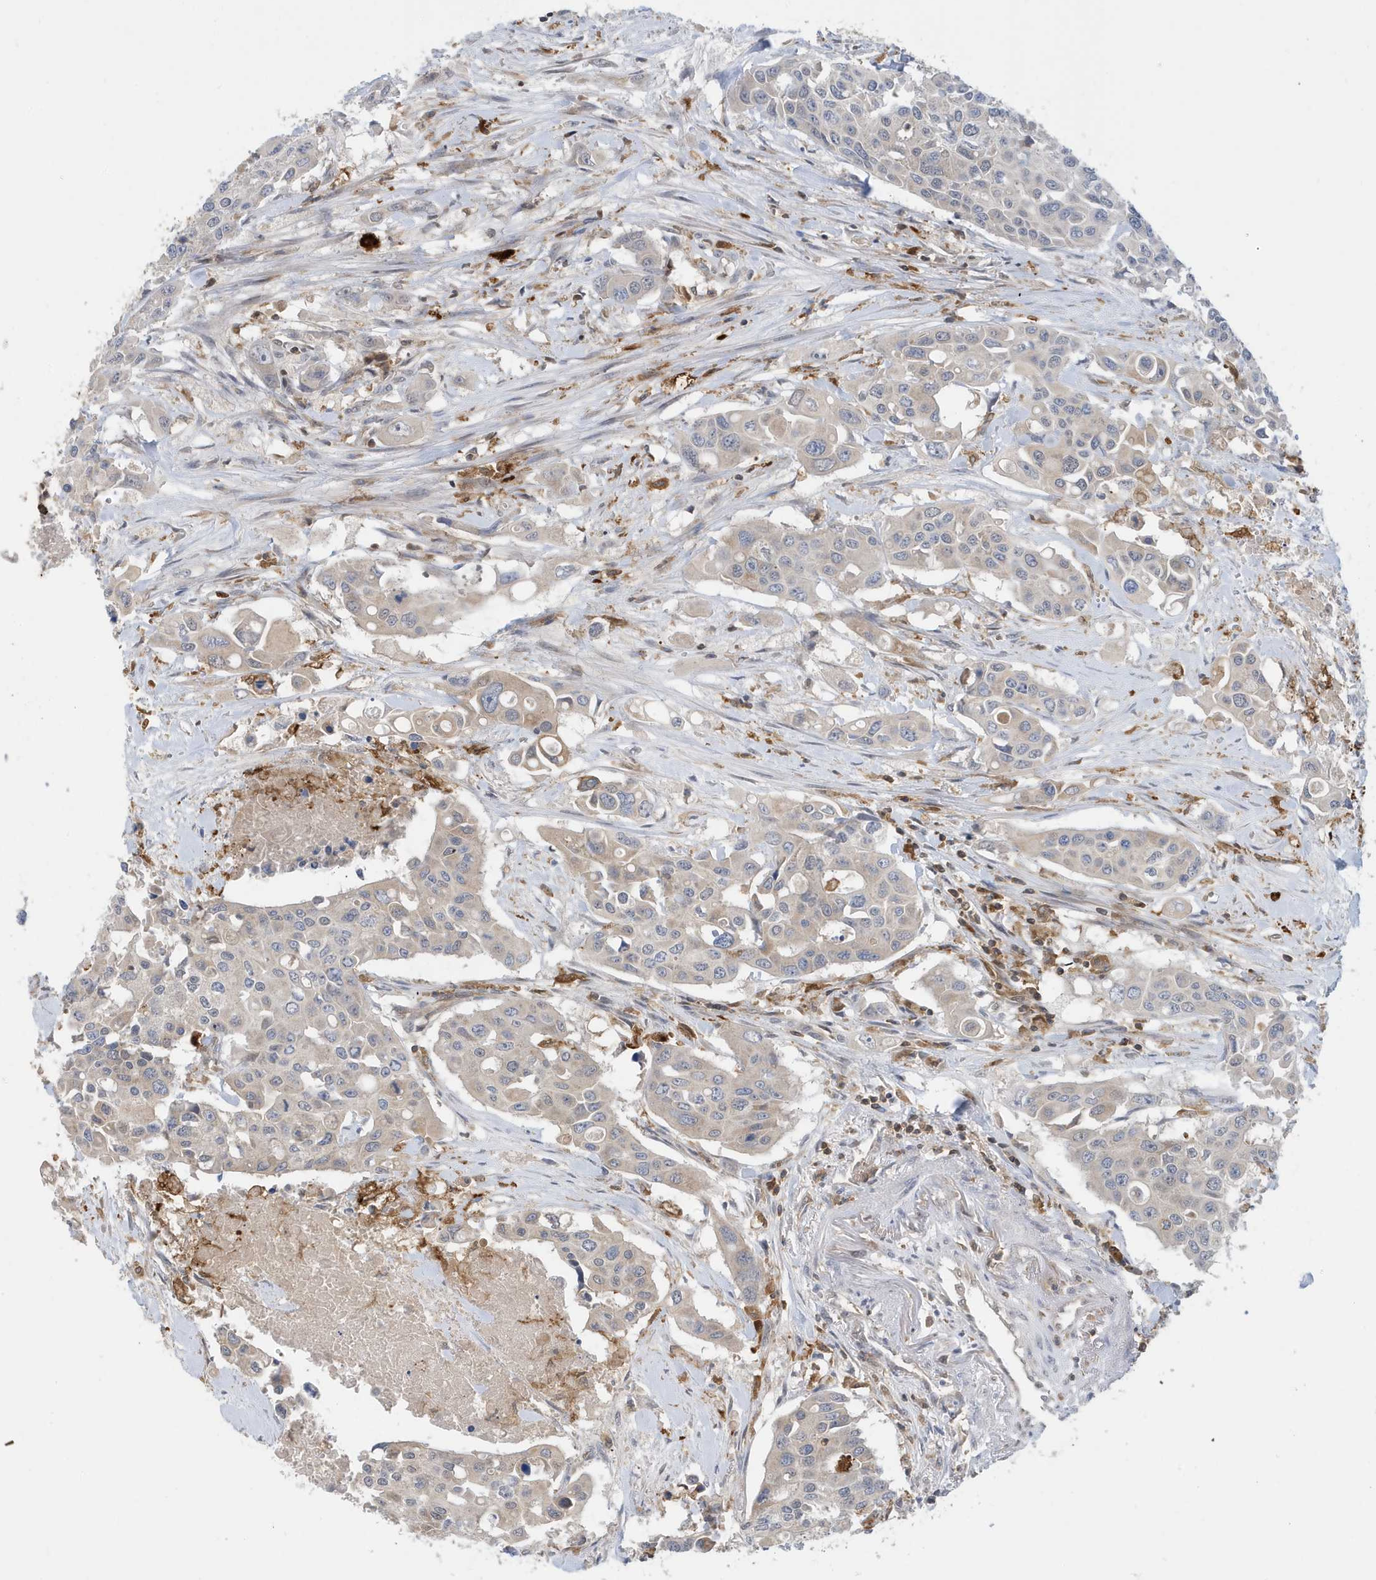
{"staining": {"intensity": "negative", "quantity": "none", "location": "none"}, "tissue": "colorectal cancer", "cell_type": "Tumor cells", "image_type": "cancer", "snomed": [{"axis": "morphology", "description": "Adenocarcinoma, NOS"}, {"axis": "topography", "description": "Colon"}], "caption": "An IHC photomicrograph of adenocarcinoma (colorectal) is shown. There is no staining in tumor cells of adenocarcinoma (colorectal).", "gene": "NSUN3", "patient": {"sex": "male", "age": 77}}